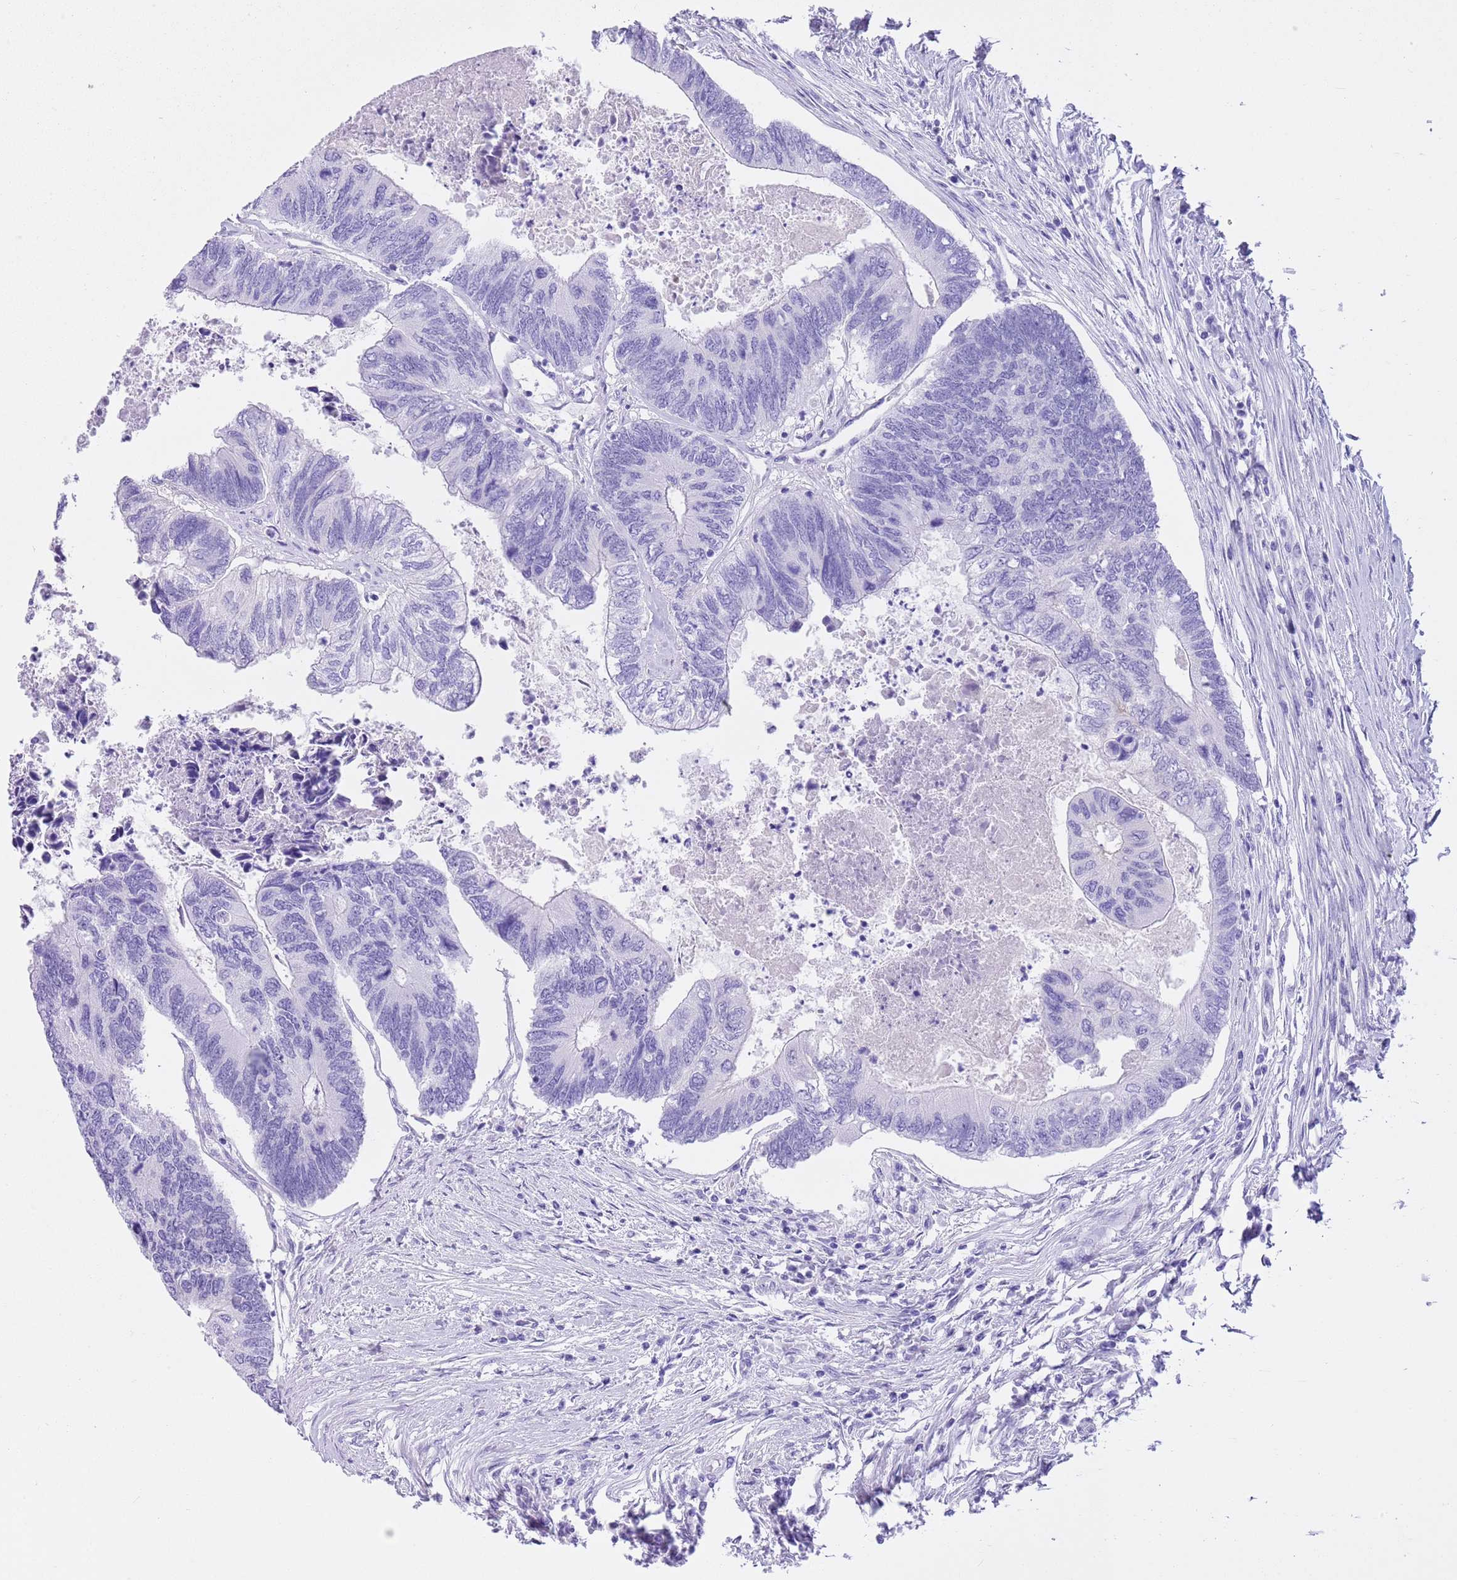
{"staining": {"intensity": "negative", "quantity": "none", "location": "none"}, "tissue": "colorectal cancer", "cell_type": "Tumor cells", "image_type": "cancer", "snomed": [{"axis": "morphology", "description": "Adenocarcinoma, NOS"}, {"axis": "topography", "description": "Colon"}], "caption": "This is an IHC micrograph of human colorectal adenocarcinoma. There is no expression in tumor cells.", "gene": "TMEM185B", "patient": {"sex": "female", "age": 67}}